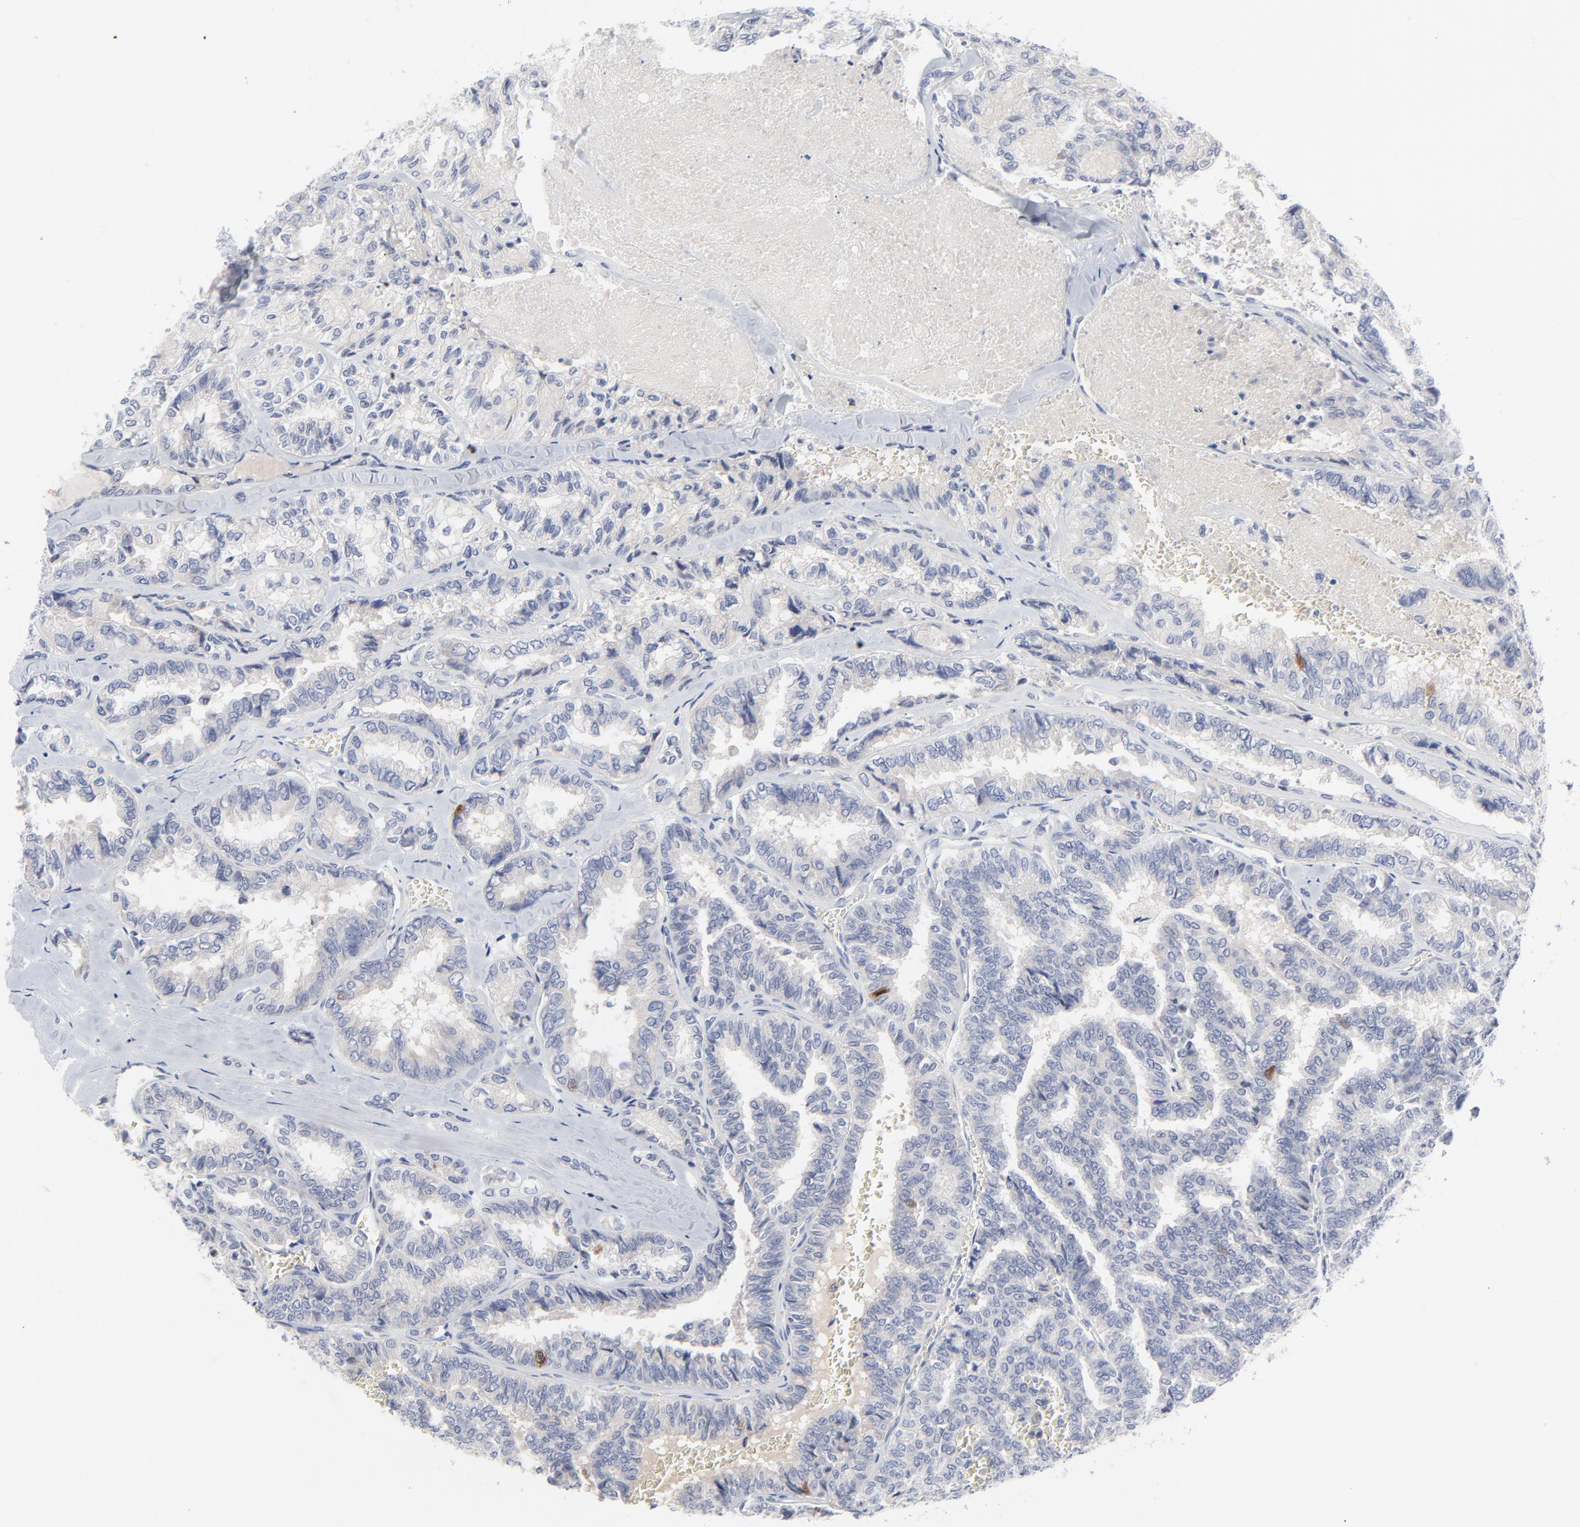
{"staining": {"intensity": "strong", "quantity": "<25%", "location": "cytoplasmic/membranous,nuclear"}, "tissue": "thyroid cancer", "cell_type": "Tumor cells", "image_type": "cancer", "snomed": [{"axis": "morphology", "description": "Papillary adenocarcinoma, NOS"}, {"axis": "topography", "description": "Thyroid gland"}], "caption": "Immunohistochemistry (DAB) staining of thyroid cancer exhibits strong cytoplasmic/membranous and nuclear protein positivity in approximately <25% of tumor cells.", "gene": "CDK1", "patient": {"sex": "female", "age": 35}}